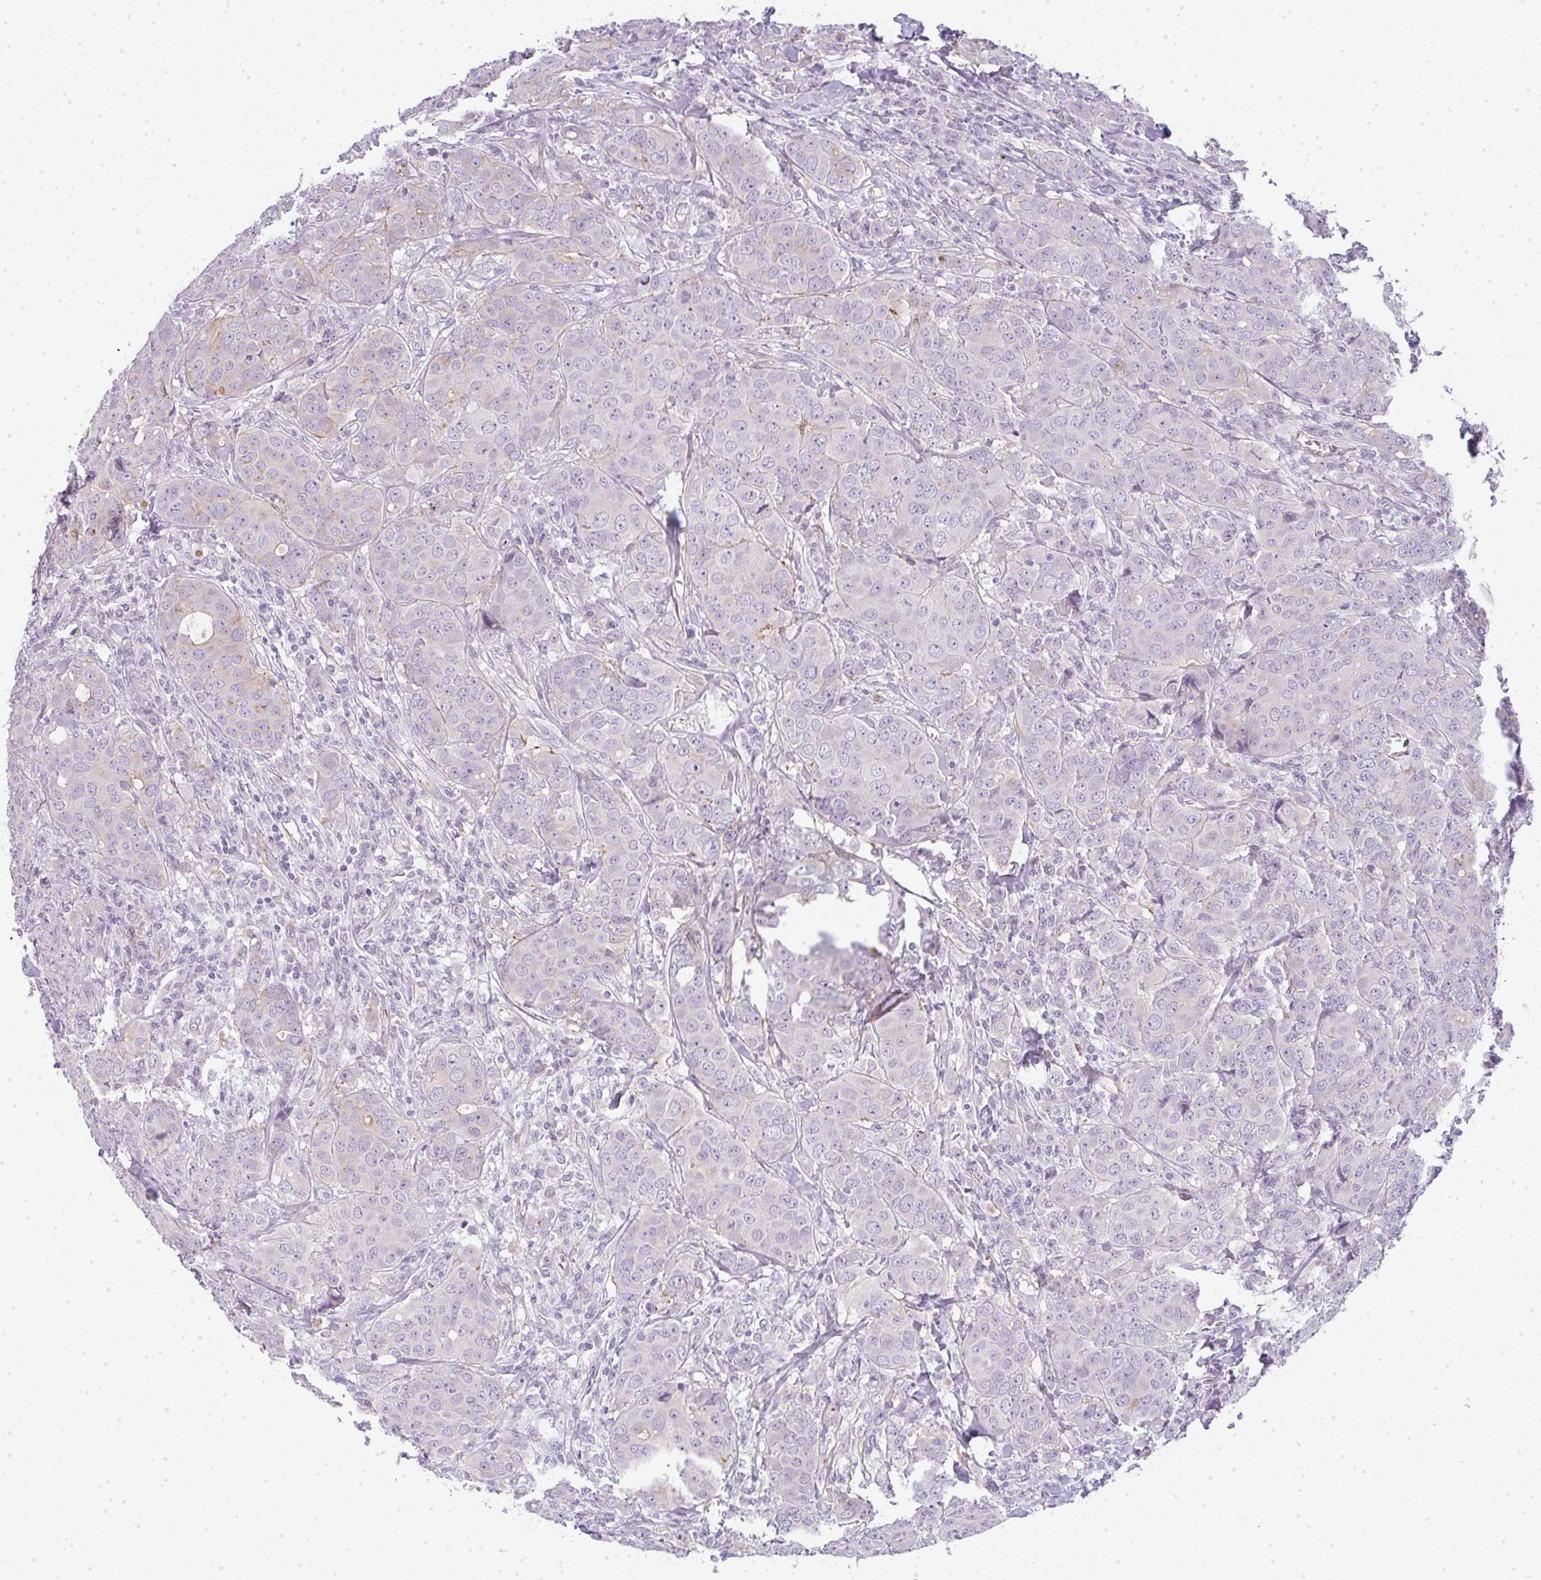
{"staining": {"intensity": "negative", "quantity": "none", "location": "none"}, "tissue": "breast cancer", "cell_type": "Tumor cells", "image_type": "cancer", "snomed": [{"axis": "morphology", "description": "Duct carcinoma"}, {"axis": "topography", "description": "Breast"}], "caption": "Tumor cells are negative for protein expression in human breast cancer.", "gene": "LPAR4", "patient": {"sex": "female", "age": 43}}